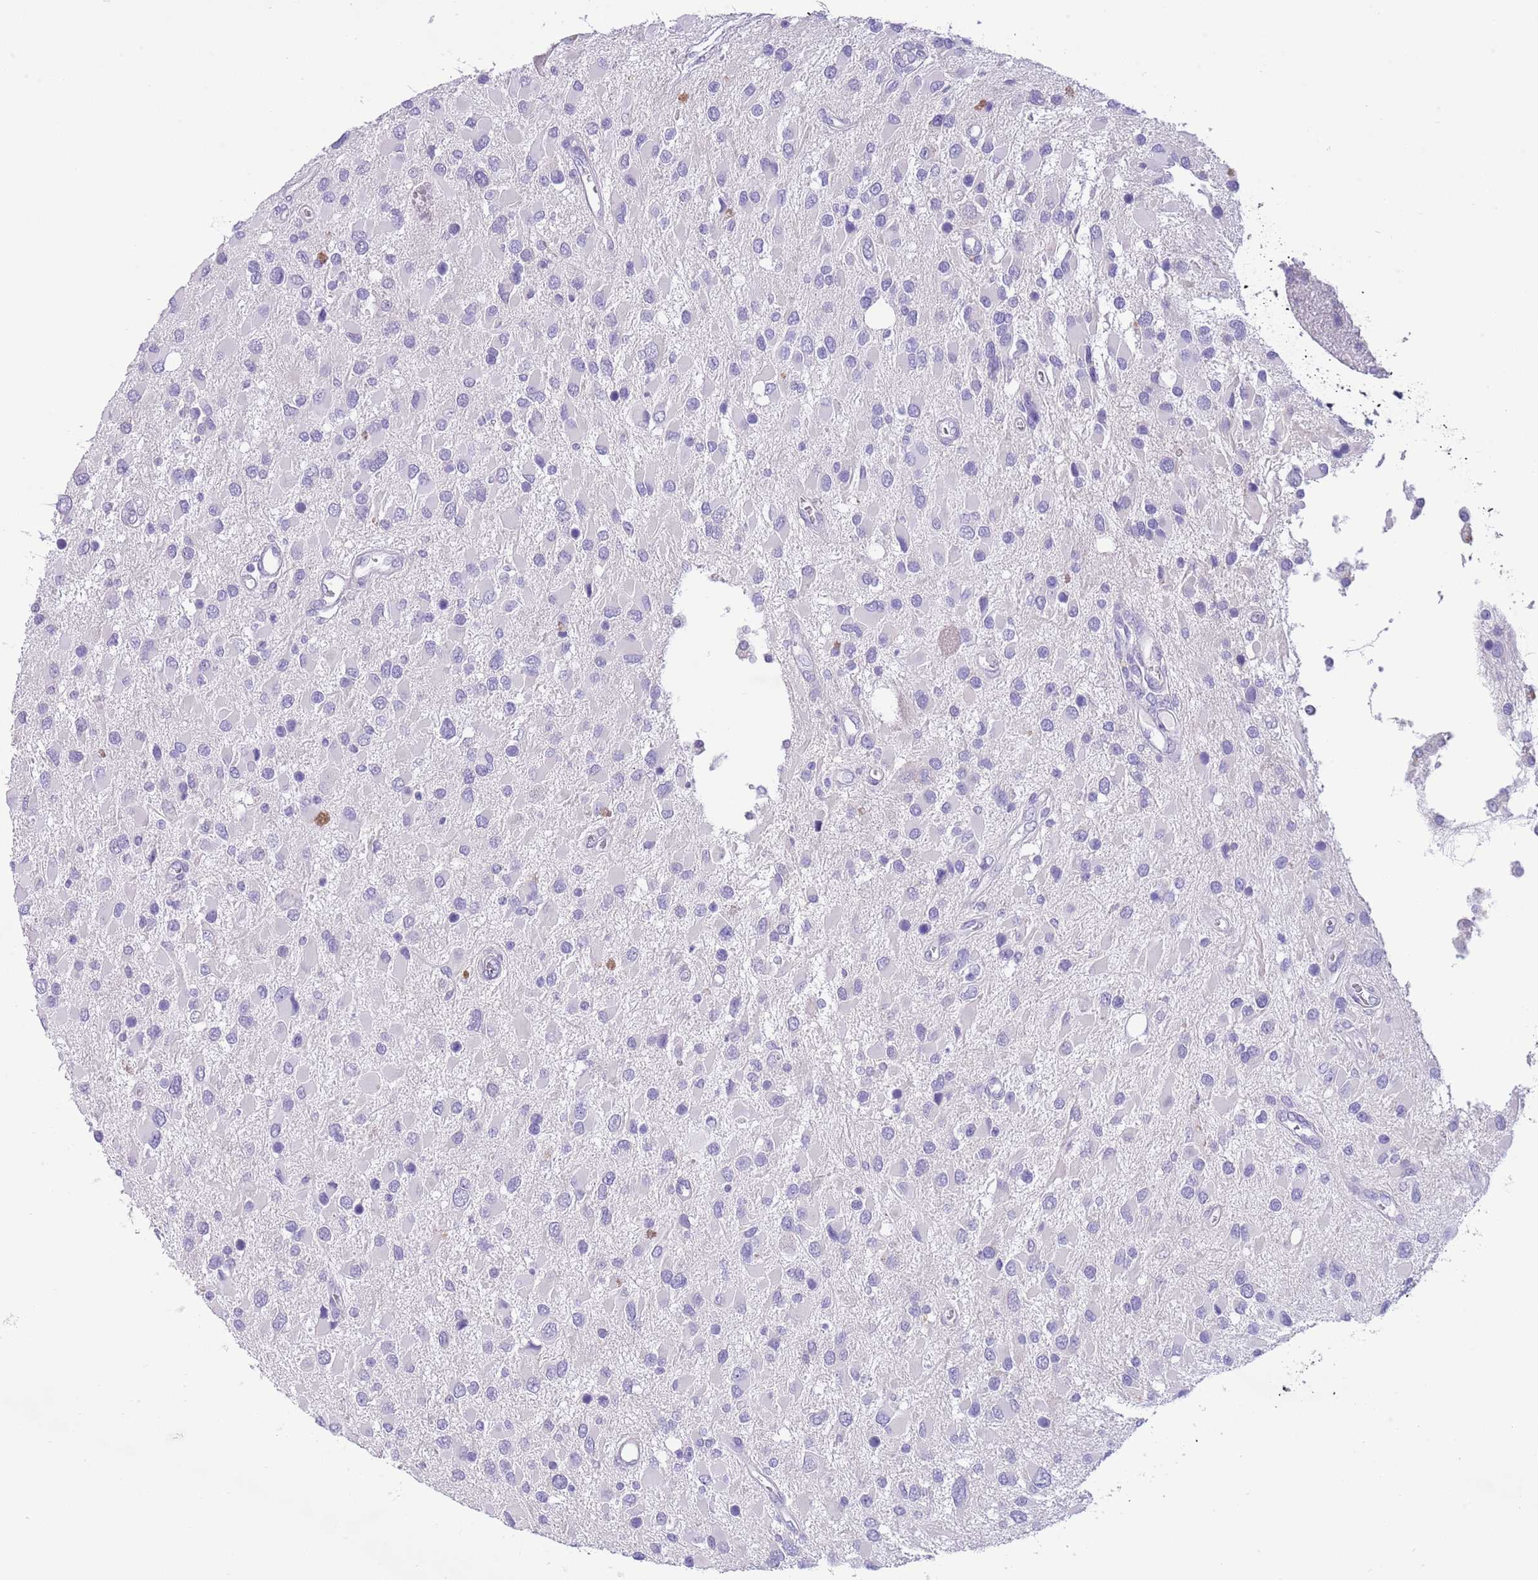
{"staining": {"intensity": "negative", "quantity": "none", "location": "none"}, "tissue": "glioma", "cell_type": "Tumor cells", "image_type": "cancer", "snomed": [{"axis": "morphology", "description": "Glioma, malignant, High grade"}, {"axis": "topography", "description": "Brain"}], "caption": "IHC image of neoplastic tissue: glioma stained with DAB (3,3'-diaminobenzidine) demonstrates no significant protein staining in tumor cells.", "gene": "TOX2", "patient": {"sex": "male", "age": 53}}